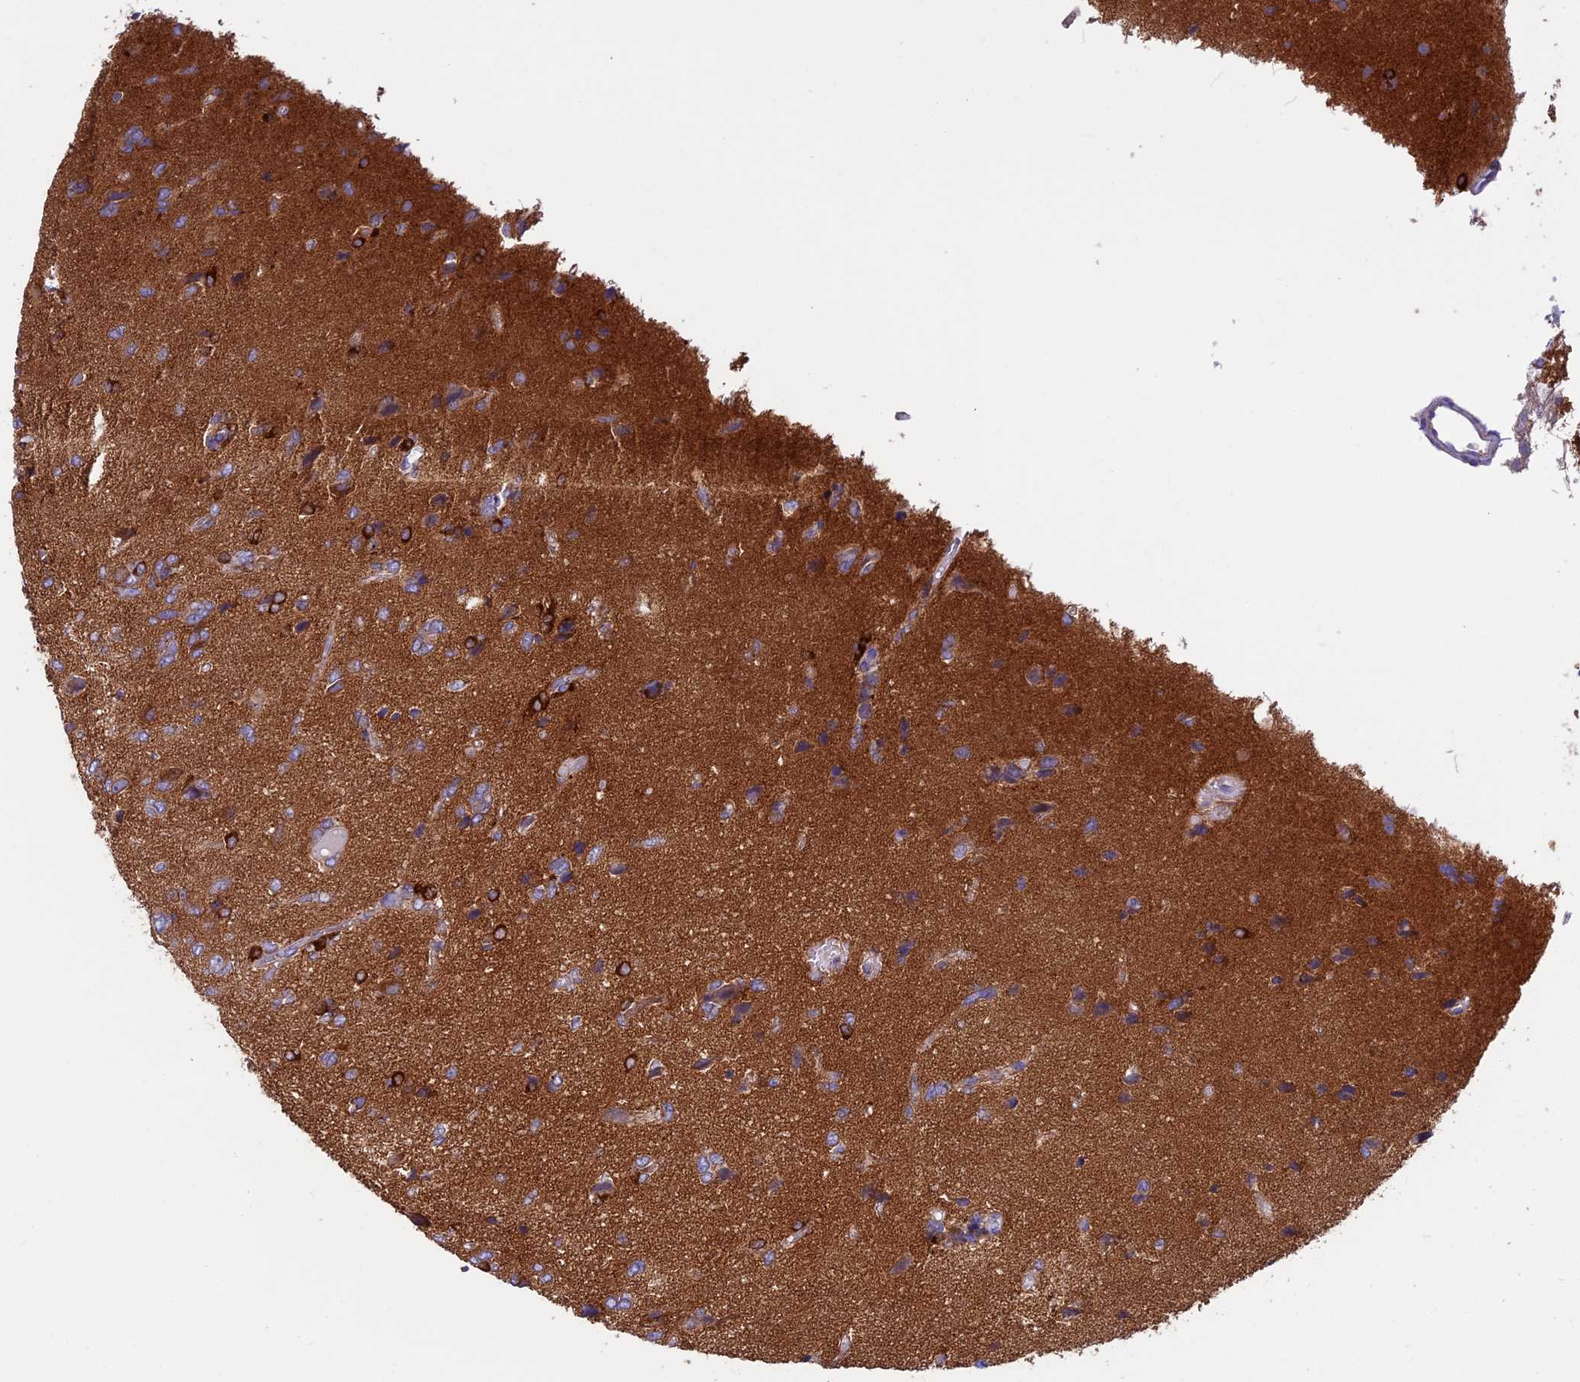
{"staining": {"intensity": "strong", "quantity": "<25%", "location": "cytoplasmic/membranous"}, "tissue": "glioma", "cell_type": "Tumor cells", "image_type": "cancer", "snomed": [{"axis": "morphology", "description": "Glioma, malignant, High grade"}, {"axis": "topography", "description": "Brain"}], "caption": "DAB immunohistochemical staining of human malignant glioma (high-grade) reveals strong cytoplasmic/membranous protein expression in approximately <25% of tumor cells.", "gene": "MFSD12", "patient": {"sex": "female", "age": 59}}